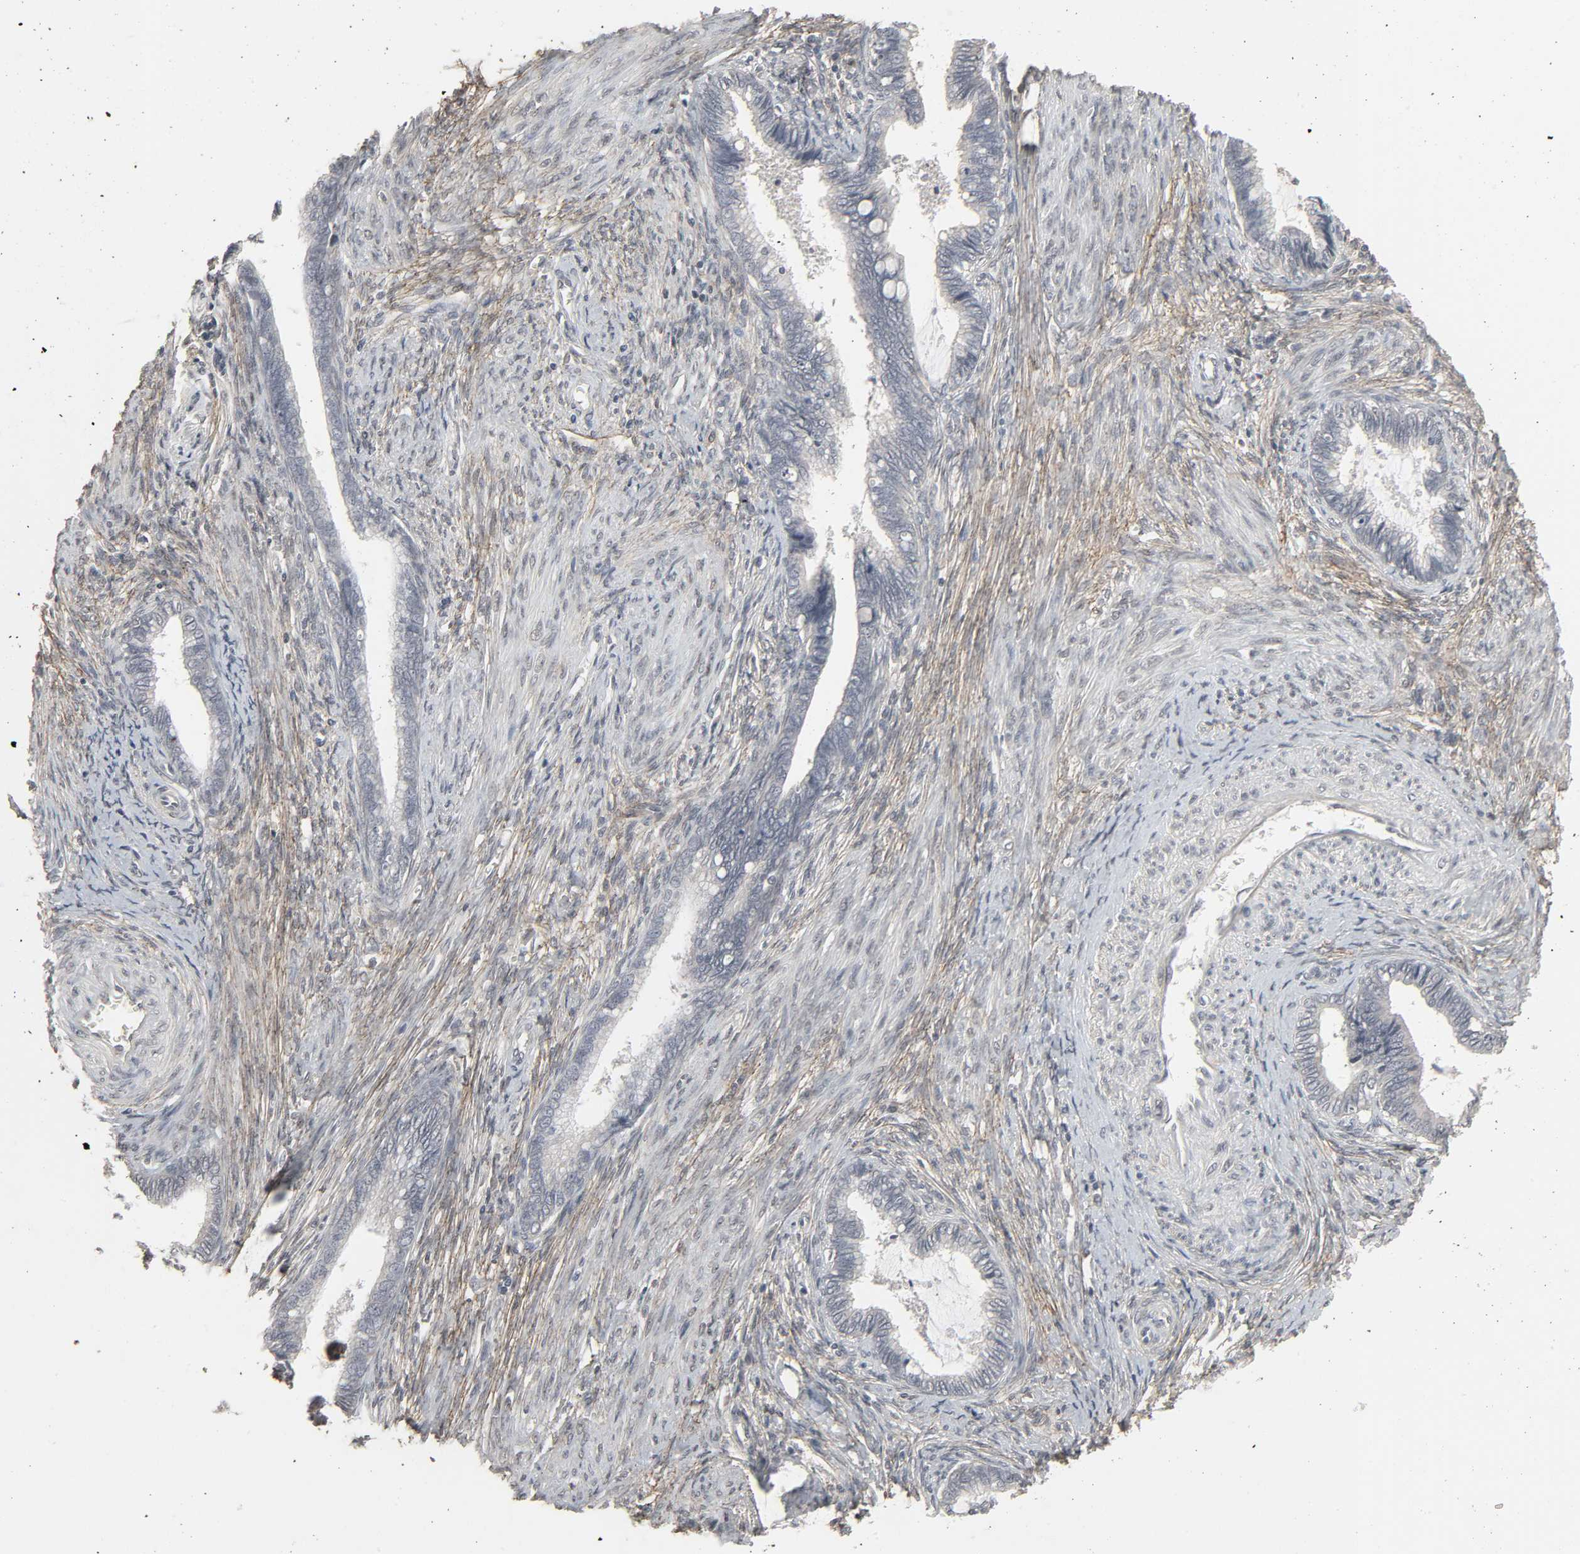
{"staining": {"intensity": "negative", "quantity": "none", "location": "none"}, "tissue": "cervical cancer", "cell_type": "Tumor cells", "image_type": "cancer", "snomed": [{"axis": "morphology", "description": "Adenocarcinoma, NOS"}, {"axis": "topography", "description": "Cervix"}], "caption": "Immunohistochemistry photomicrograph of neoplastic tissue: cervical cancer stained with DAB (3,3'-diaminobenzidine) shows no significant protein staining in tumor cells.", "gene": "ZNF222", "patient": {"sex": "female", "age": 44}}